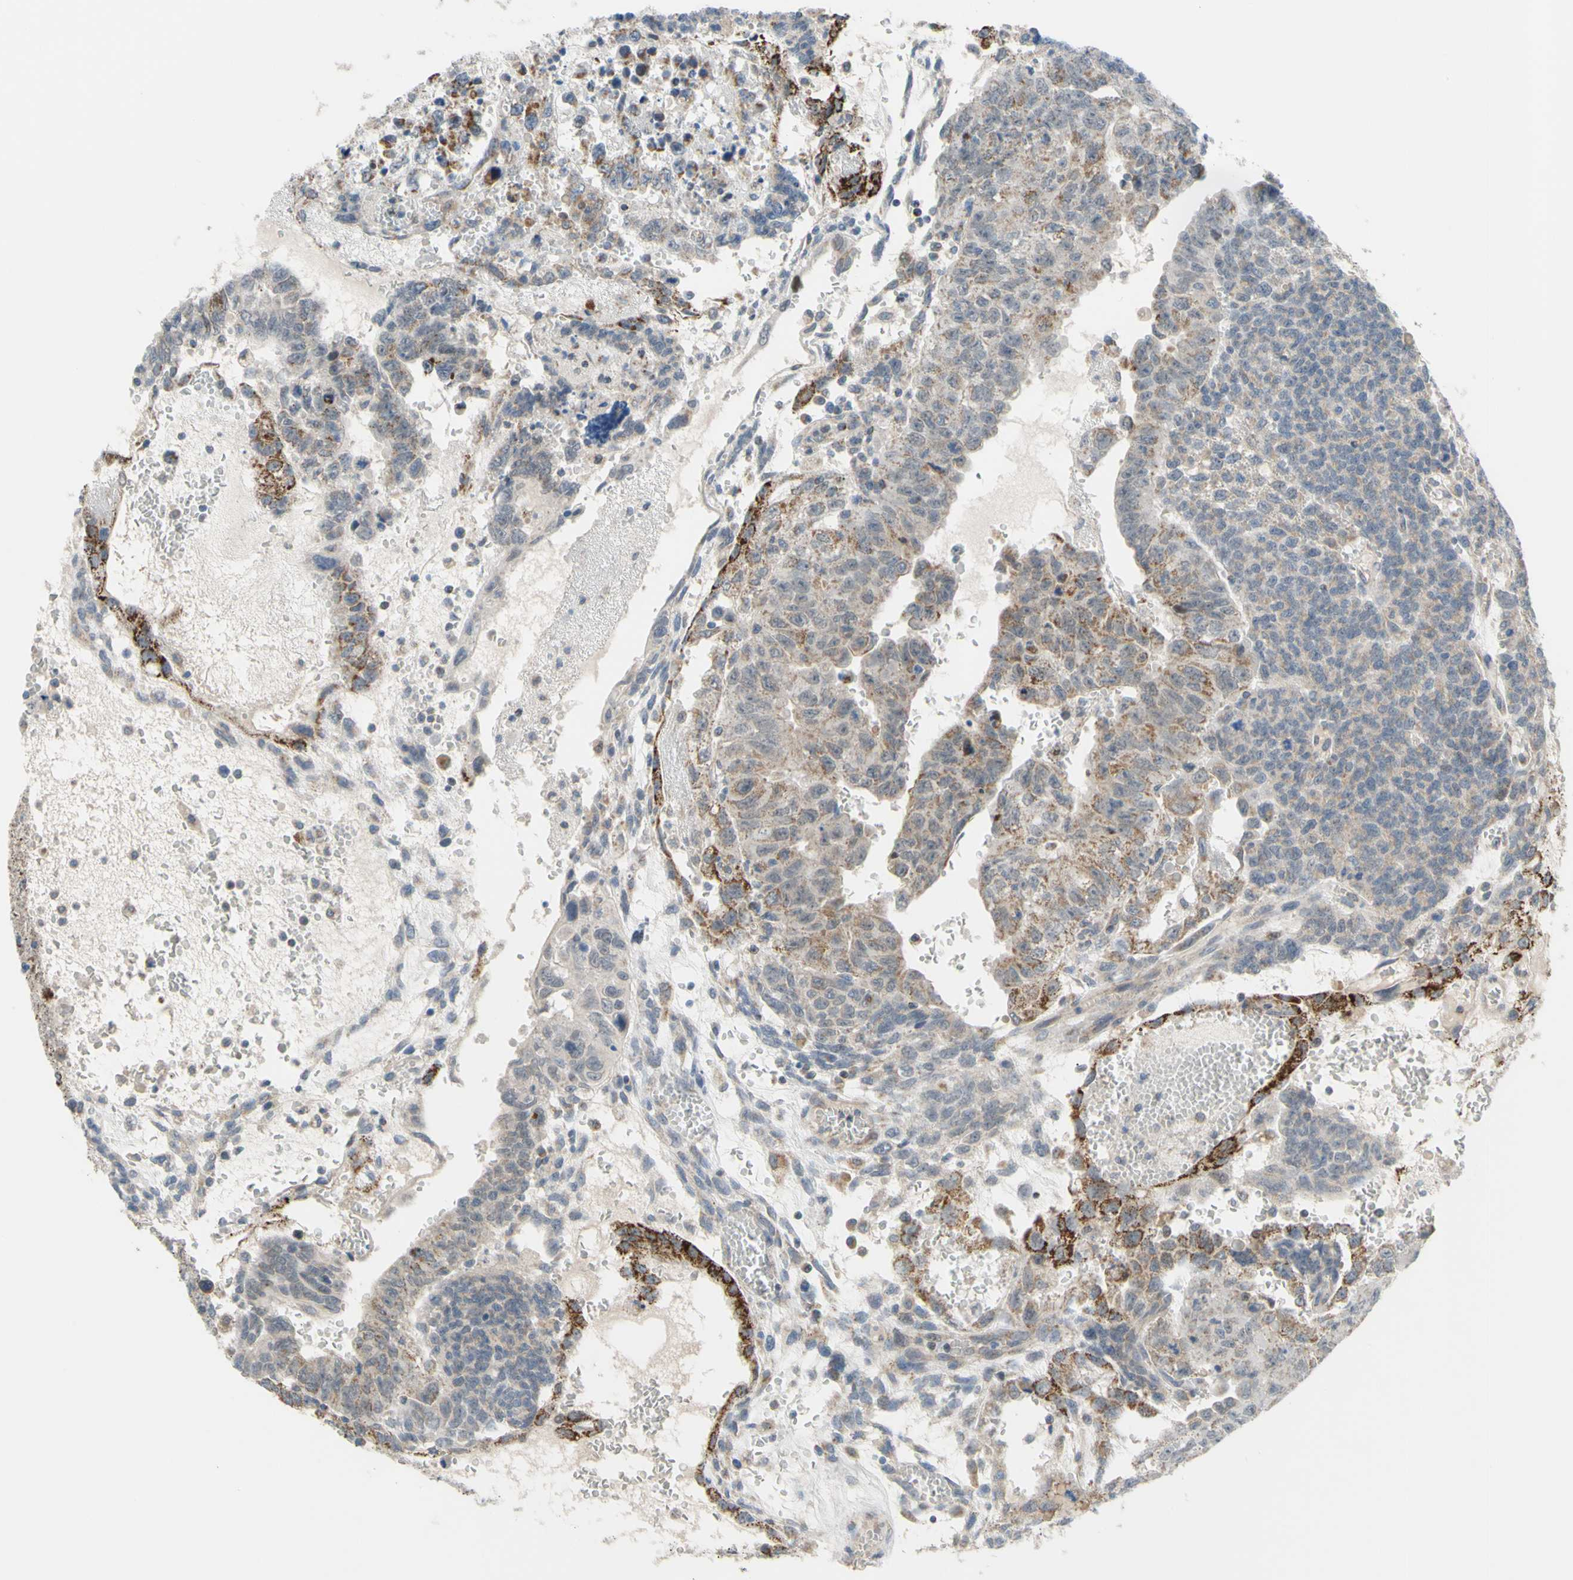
{"staining": {"intensity": "weak", "quantity": "25%-75%", "location": "cytoplasmic/membranous"}, "tissue": "testis cancer", "cell_type": "Tumor cells", "image_type": "cancer", "snomed": [{"axis": "morphology", "description": "Seminoma, NOS"}, {"axis": "morphology", "description": "Carcinoma, Embryonal, NOS"}, {"axis": "topography", "description": "Testis"}], "caption": "The image demonstrates a brown stain indicating the presence of a protein in the cytoplasmic/membranous of tumor cells in seminoma (testis). The protein is stained brown, and the nuclei are stained in blue (DAB (3,3'-diaminobenzidine) IHC with brightfield microscopy, high magnification).", "gene": "GLT8D1", "patient": {"sex": "male", "age": 52}}